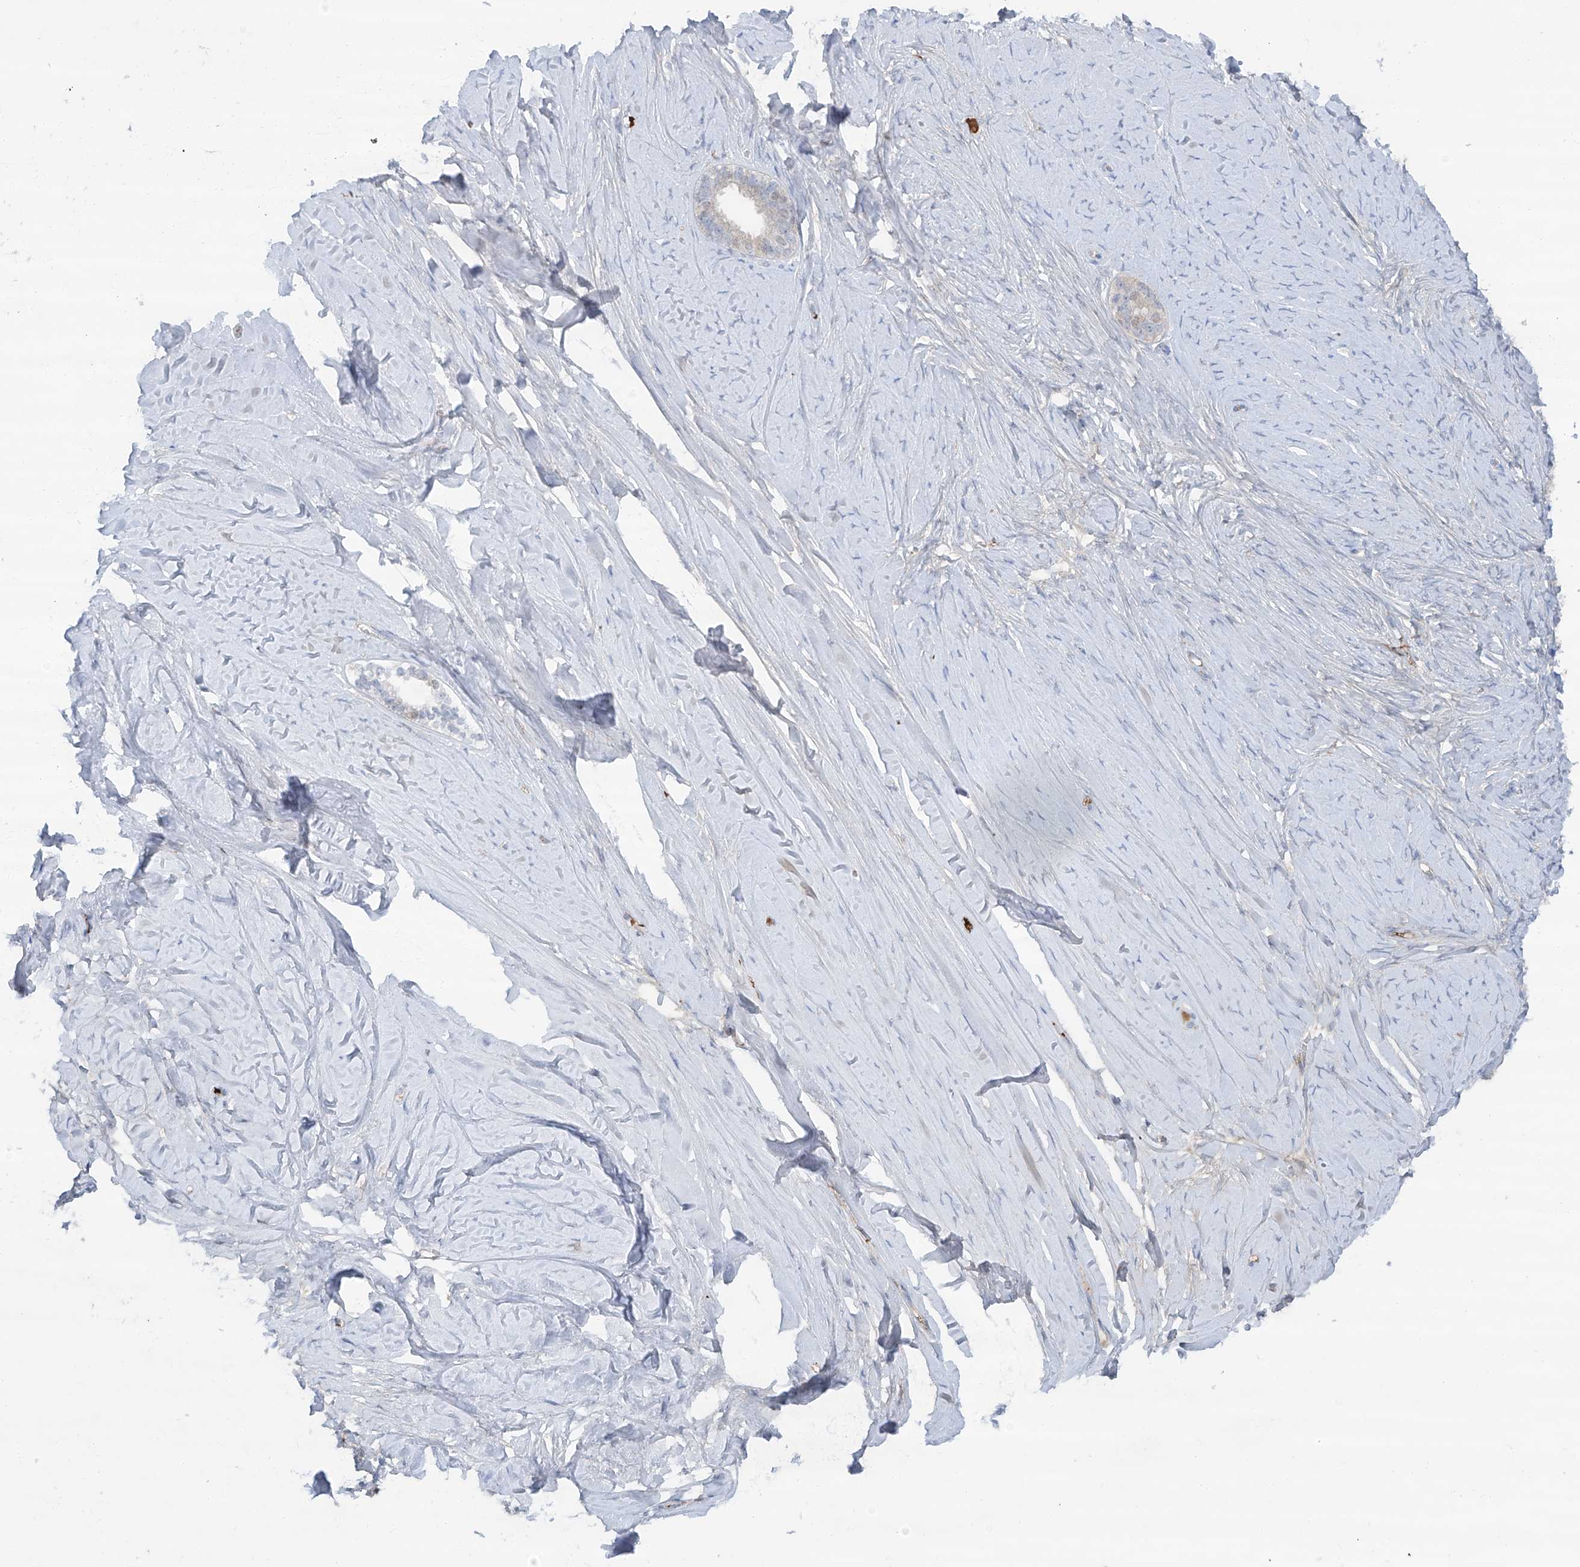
{"staining": {"intensity": "negative", "quantity": "none", "location": "none"}, "tissue": "ovarian cancer", "cell_type": "Tumor cells", "image_type": "cancer", "snomed": [{"axis": "morphology", "description": "Cystadenocarcinoma, serous, NOS"}, {"axis": "topography", "description": "Ovary"}], "caption": "This is an immunohistochemistry (IHC) histopathology image of human ovarian cancer. There is no staining in tumor cells.", "gene": "SIX4", "patient": {"sex": "female", "age": 79}}